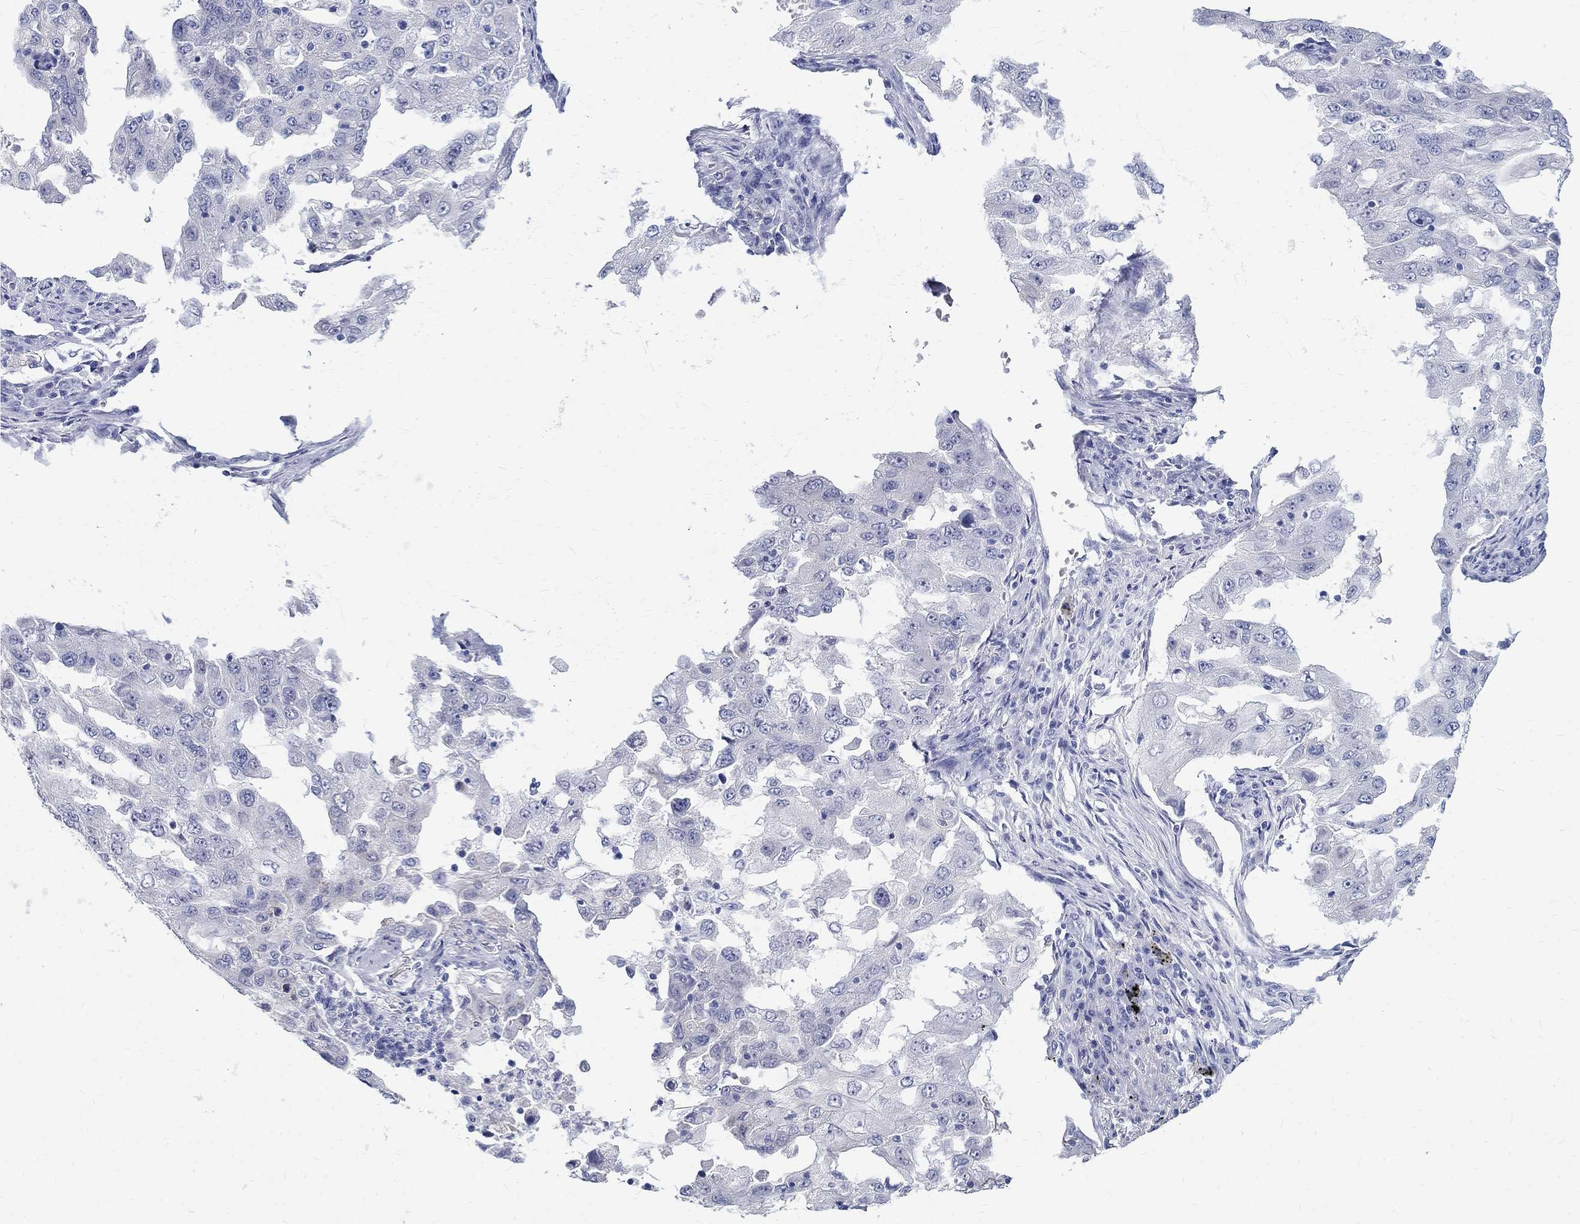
{"staining": {"intensity": "negative", "quantity": "none", "location": "none"}, "tissue": "lung cancer", "cell_type": "Tumor cells", "image_type": "cancer", "snomed": [{"axis": "morphology", "description": "Adenocarcinoma, NOS"}, {"axis": "topography", "description": "Lung"}], "caption": "IHC of human adenocarcinoma (lung) shows no expression in tumor cells.", "gene": "BSPRY", "patient": {"sex": "female", "age": 61}}